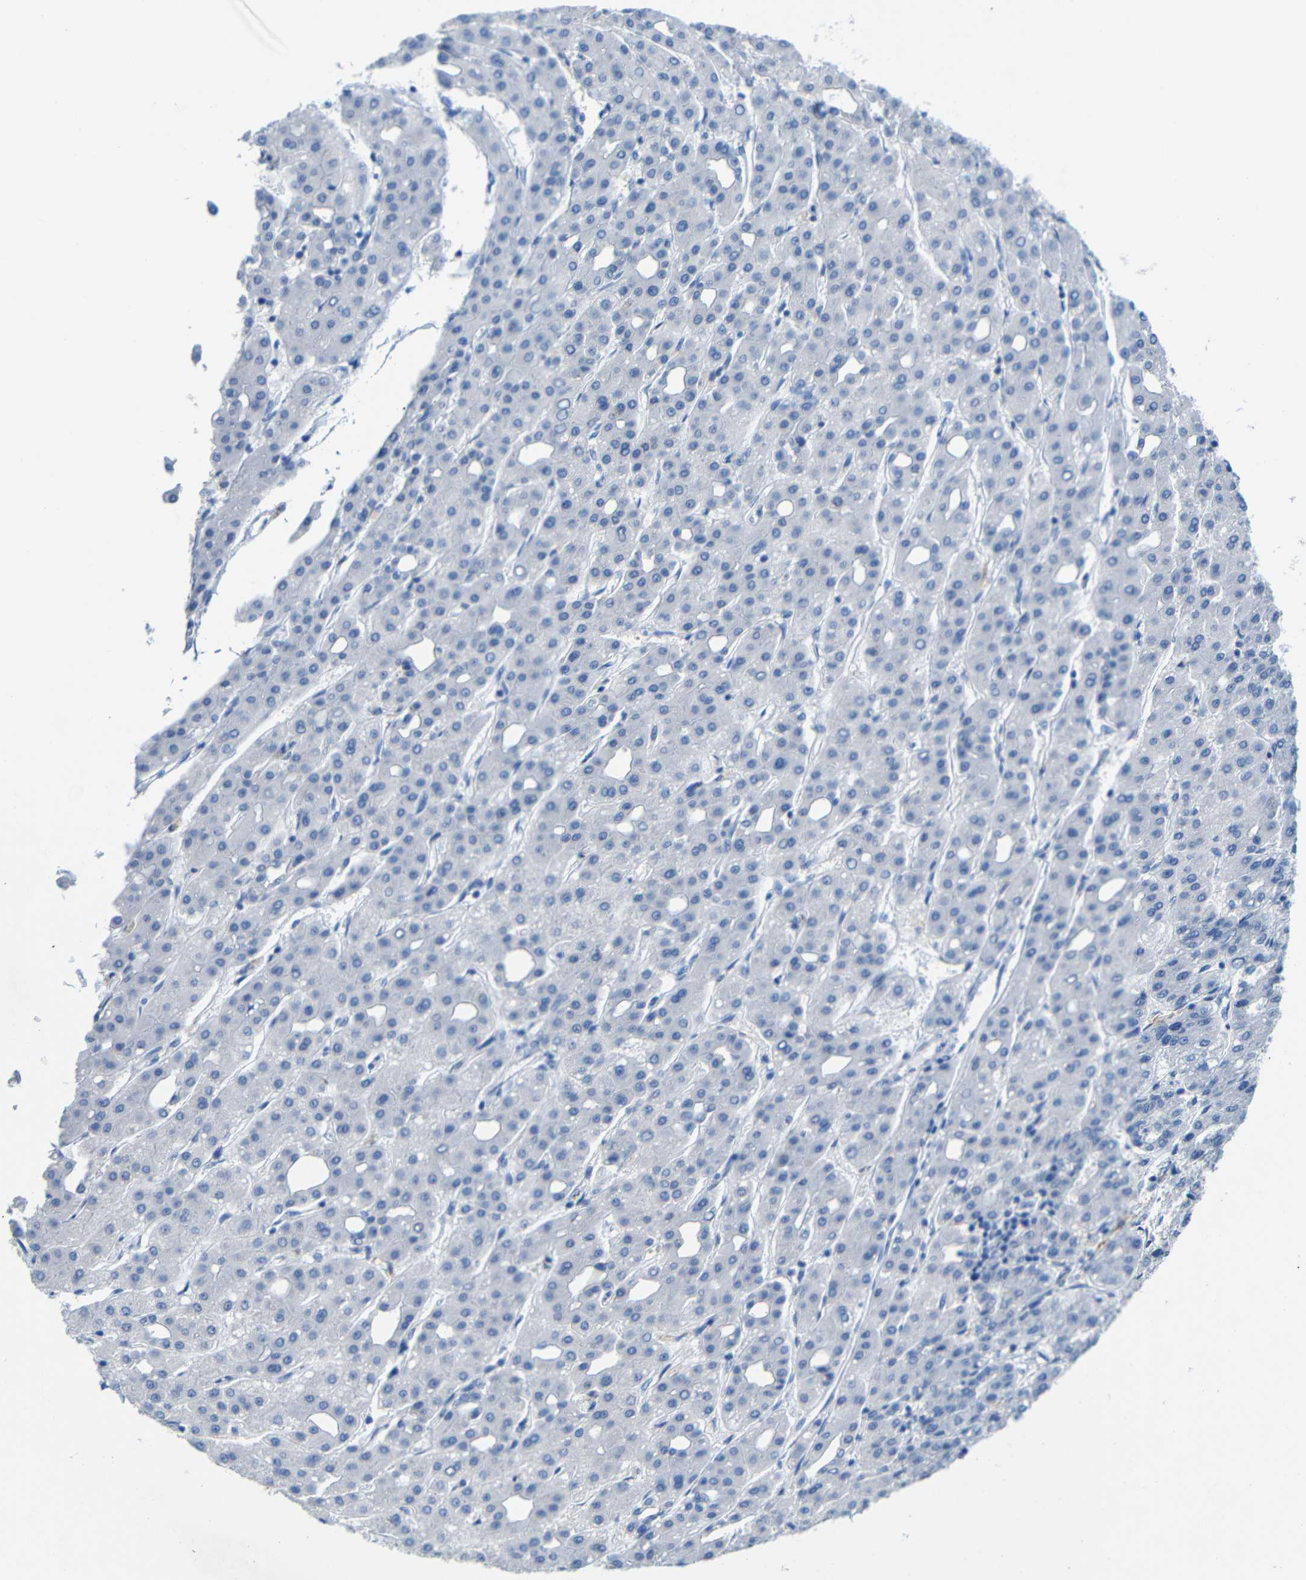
{"staining": {"intensity": "negative", "quantity": "none", "location": "none"}, "tissue": "liver cancer", "cell_type": "Tumor cells", "image_type": "cancer", "snomed": [{"axis": "morphology", "description": "Carcinoma, Hepatocellular, NOS"}, {"axis": "topography", "description": "Liver"}], "caption": "Immunohistochemistry (IHC) of human hepatocellular carcinoma (liver) exhibits no expression in tumor cells. (IHC, brightfield microscopy, high magnification).", "gene": "C1orf210", "patient": {"sex": "male", "age": 65}}